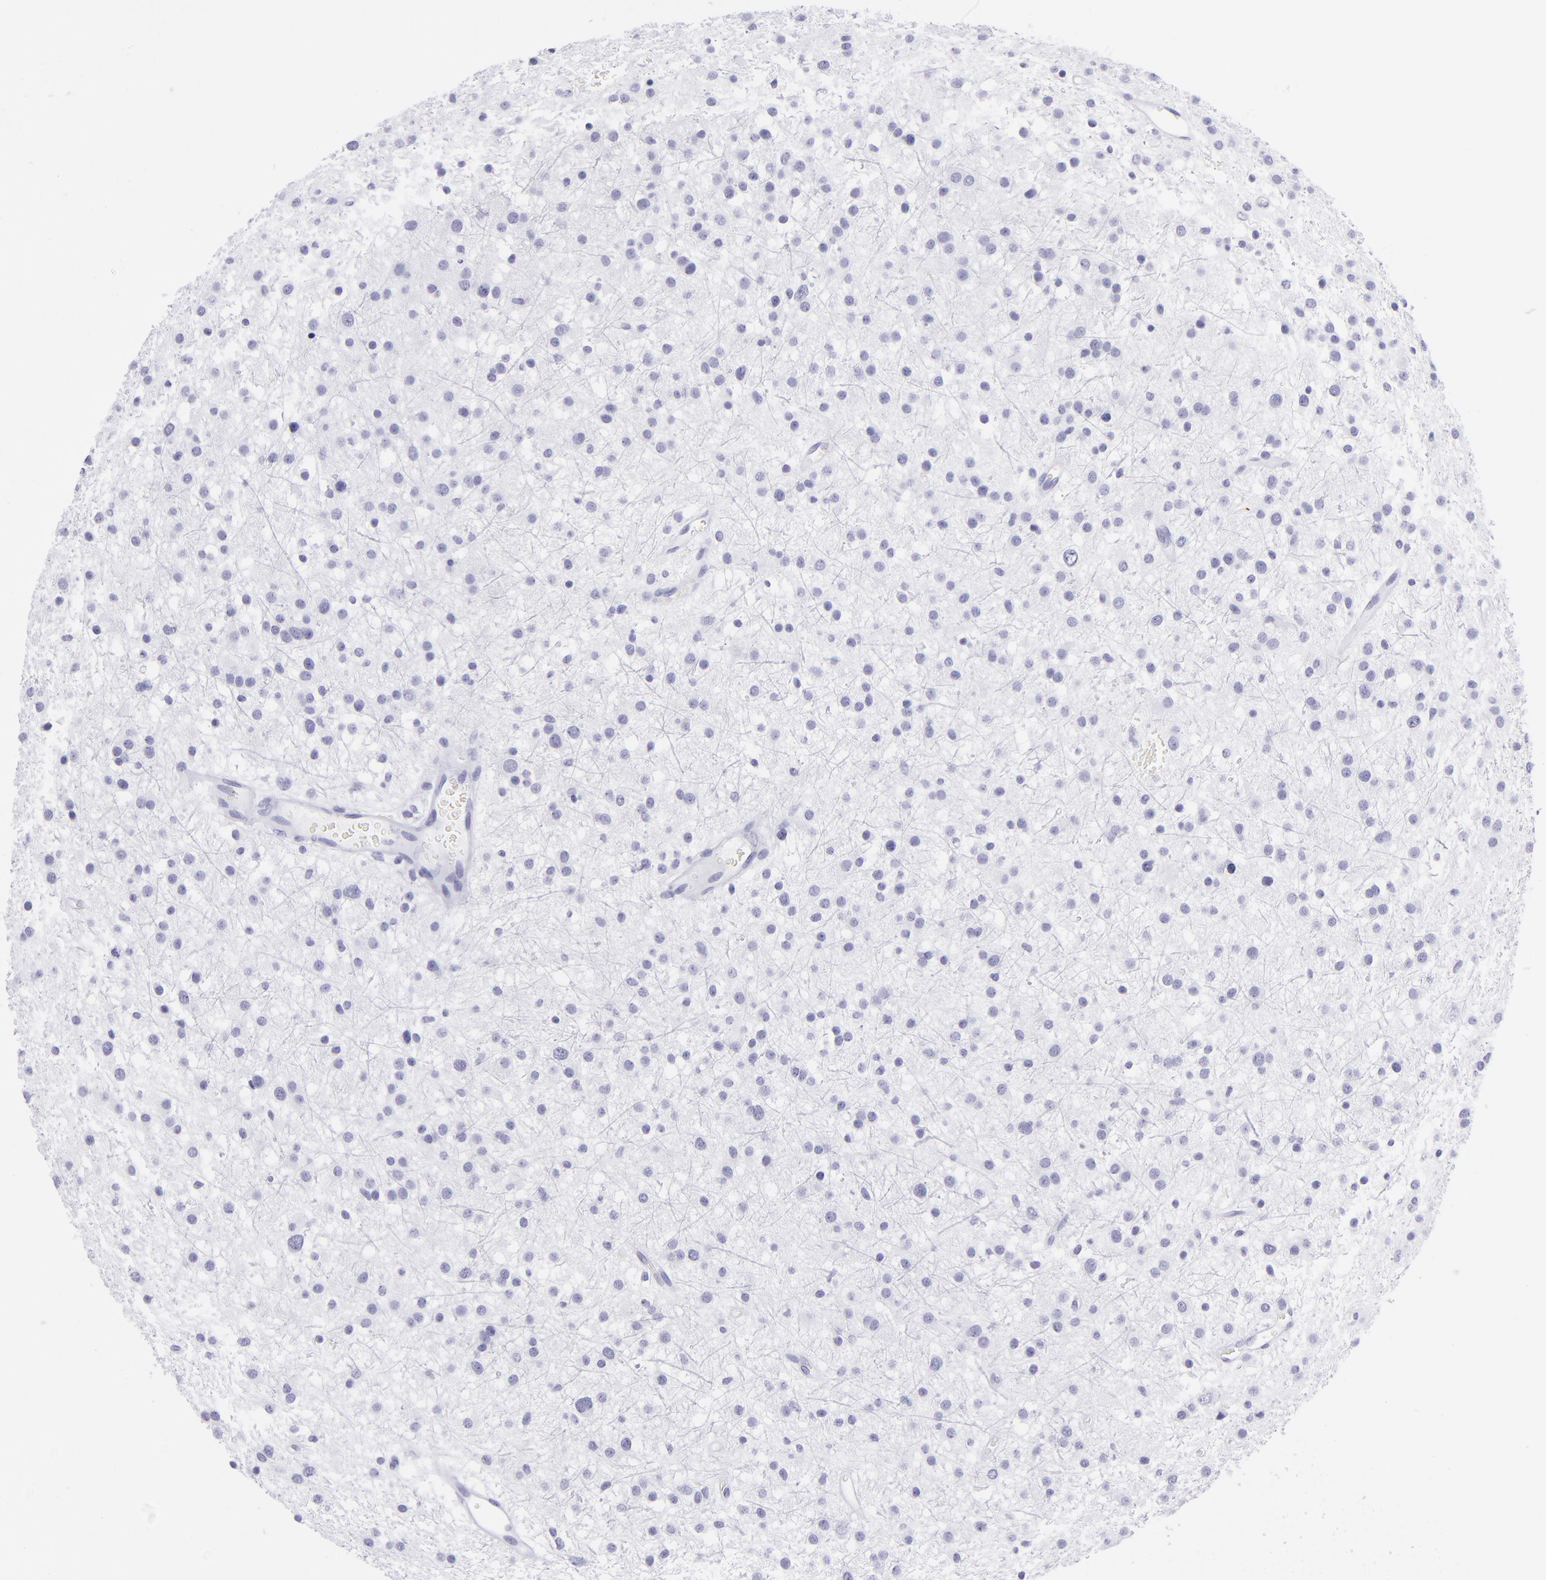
{"staining": {"intensity": "negative", "quantity": "none", "location": "none"}, "tissue": "glioma", "cell_type": "Tumor cells", "image_type": "cancer", "snomed": [{"axis": "morphology", "description": "Glioma, malignant, Low grade"}, {"axis": "topography", "description": "Brain"}], "caption": "Tumor cells are negative for brown protein staining in glioma. (DAB immunohistochemistry with hematoxylin counter stain).", "gene": "PVALB", "patient": {"sex": "female", "age": 36}}